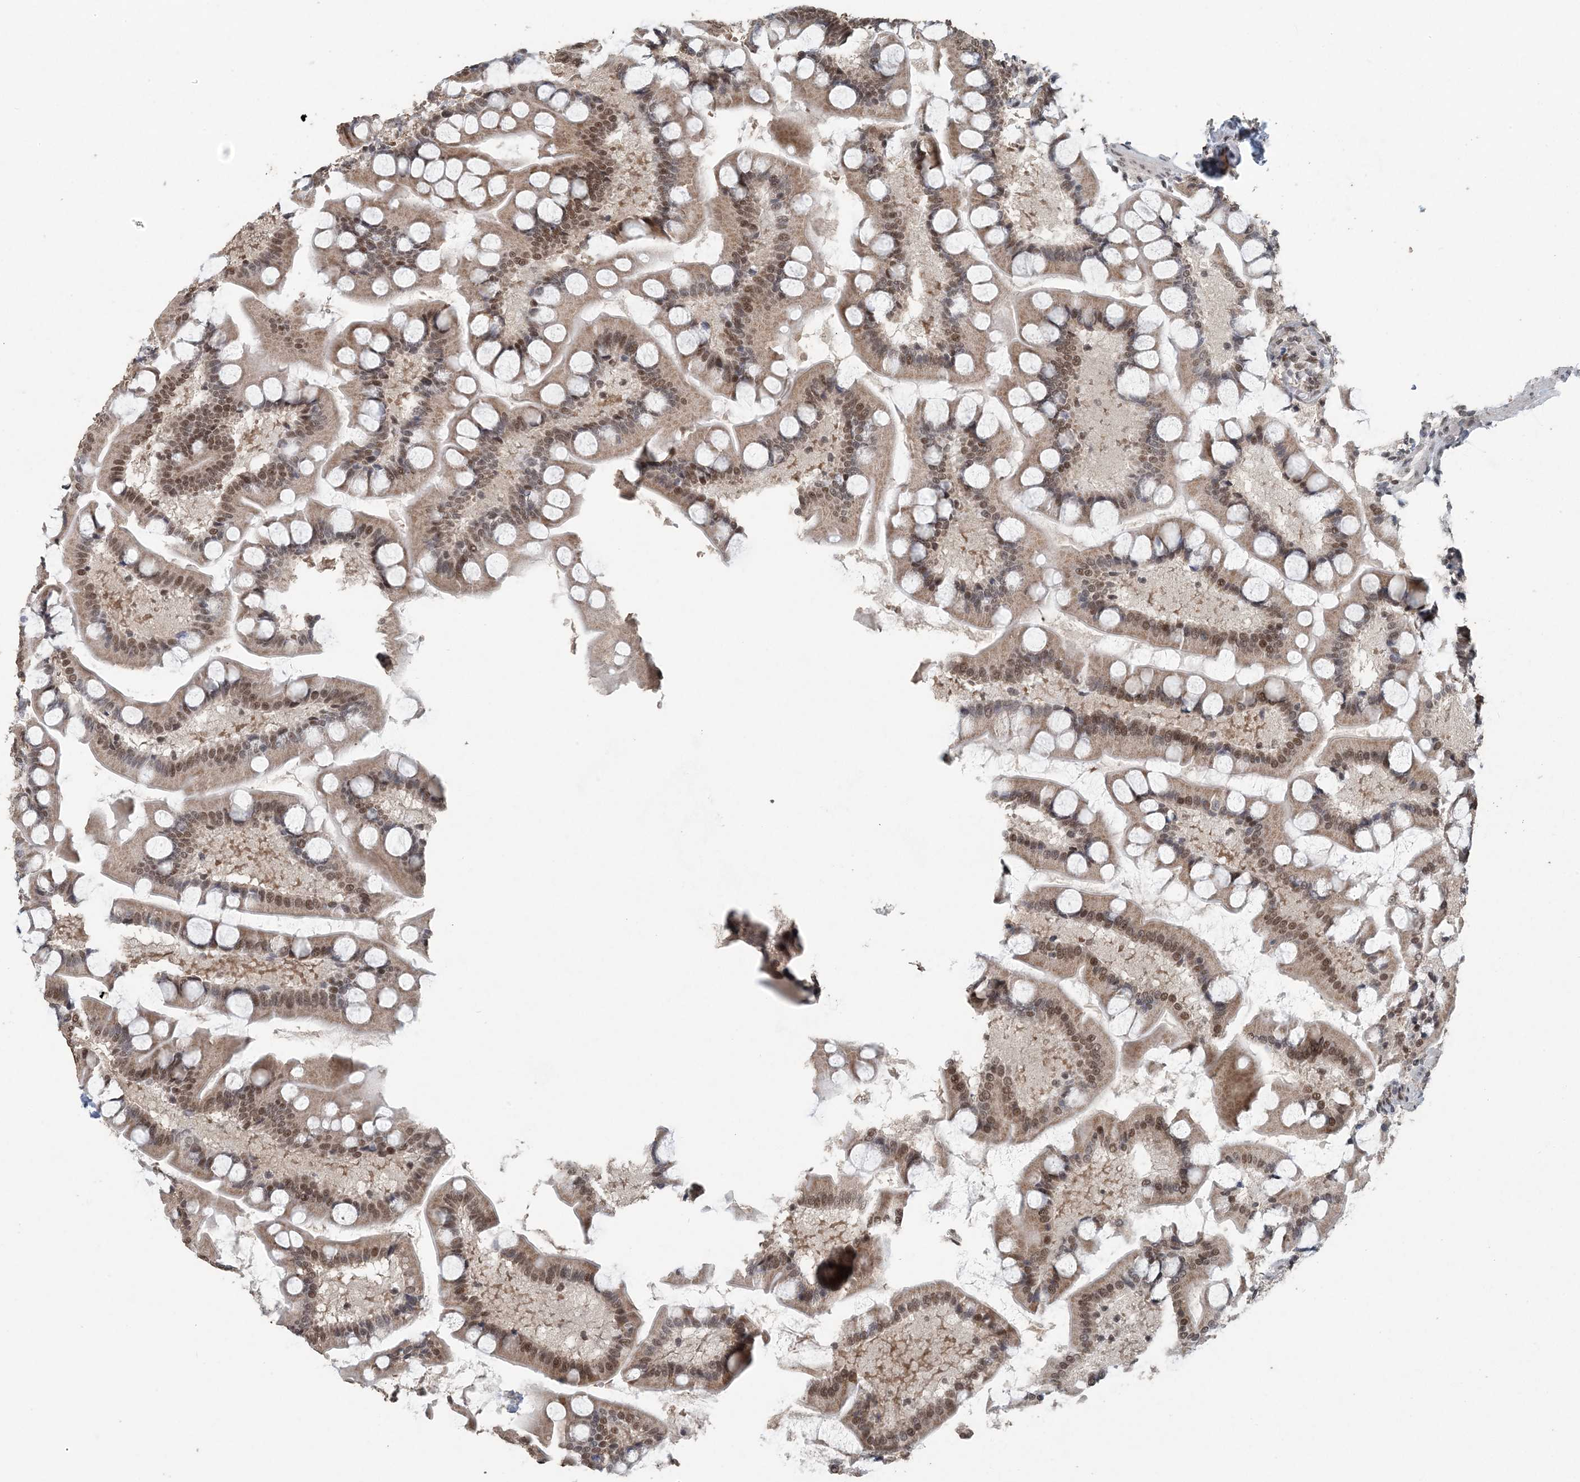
{"staining": {"intensity": "moderate", "quantity": ">75%", "location": "cytoplasmic/membranous,nuclear"}, "tissue": "small intestine", "cell_type": "Glandular cells", "image_type": "normal", "snomed": [{"axis": "morphology", "description": "Normal tissue, NOS"}, {"axis": "topography", "description": "Small intestine"}], "caption": "High-power microscopy captured an immunohistochemistry photomicrograph of unremarkable small intestine, revealing moderate cytoplasmic/membranous,nuclear expression in about >75% of glandular cells.", "gene": "MBD2", "patient": {"sex": "male", "age": 41}}